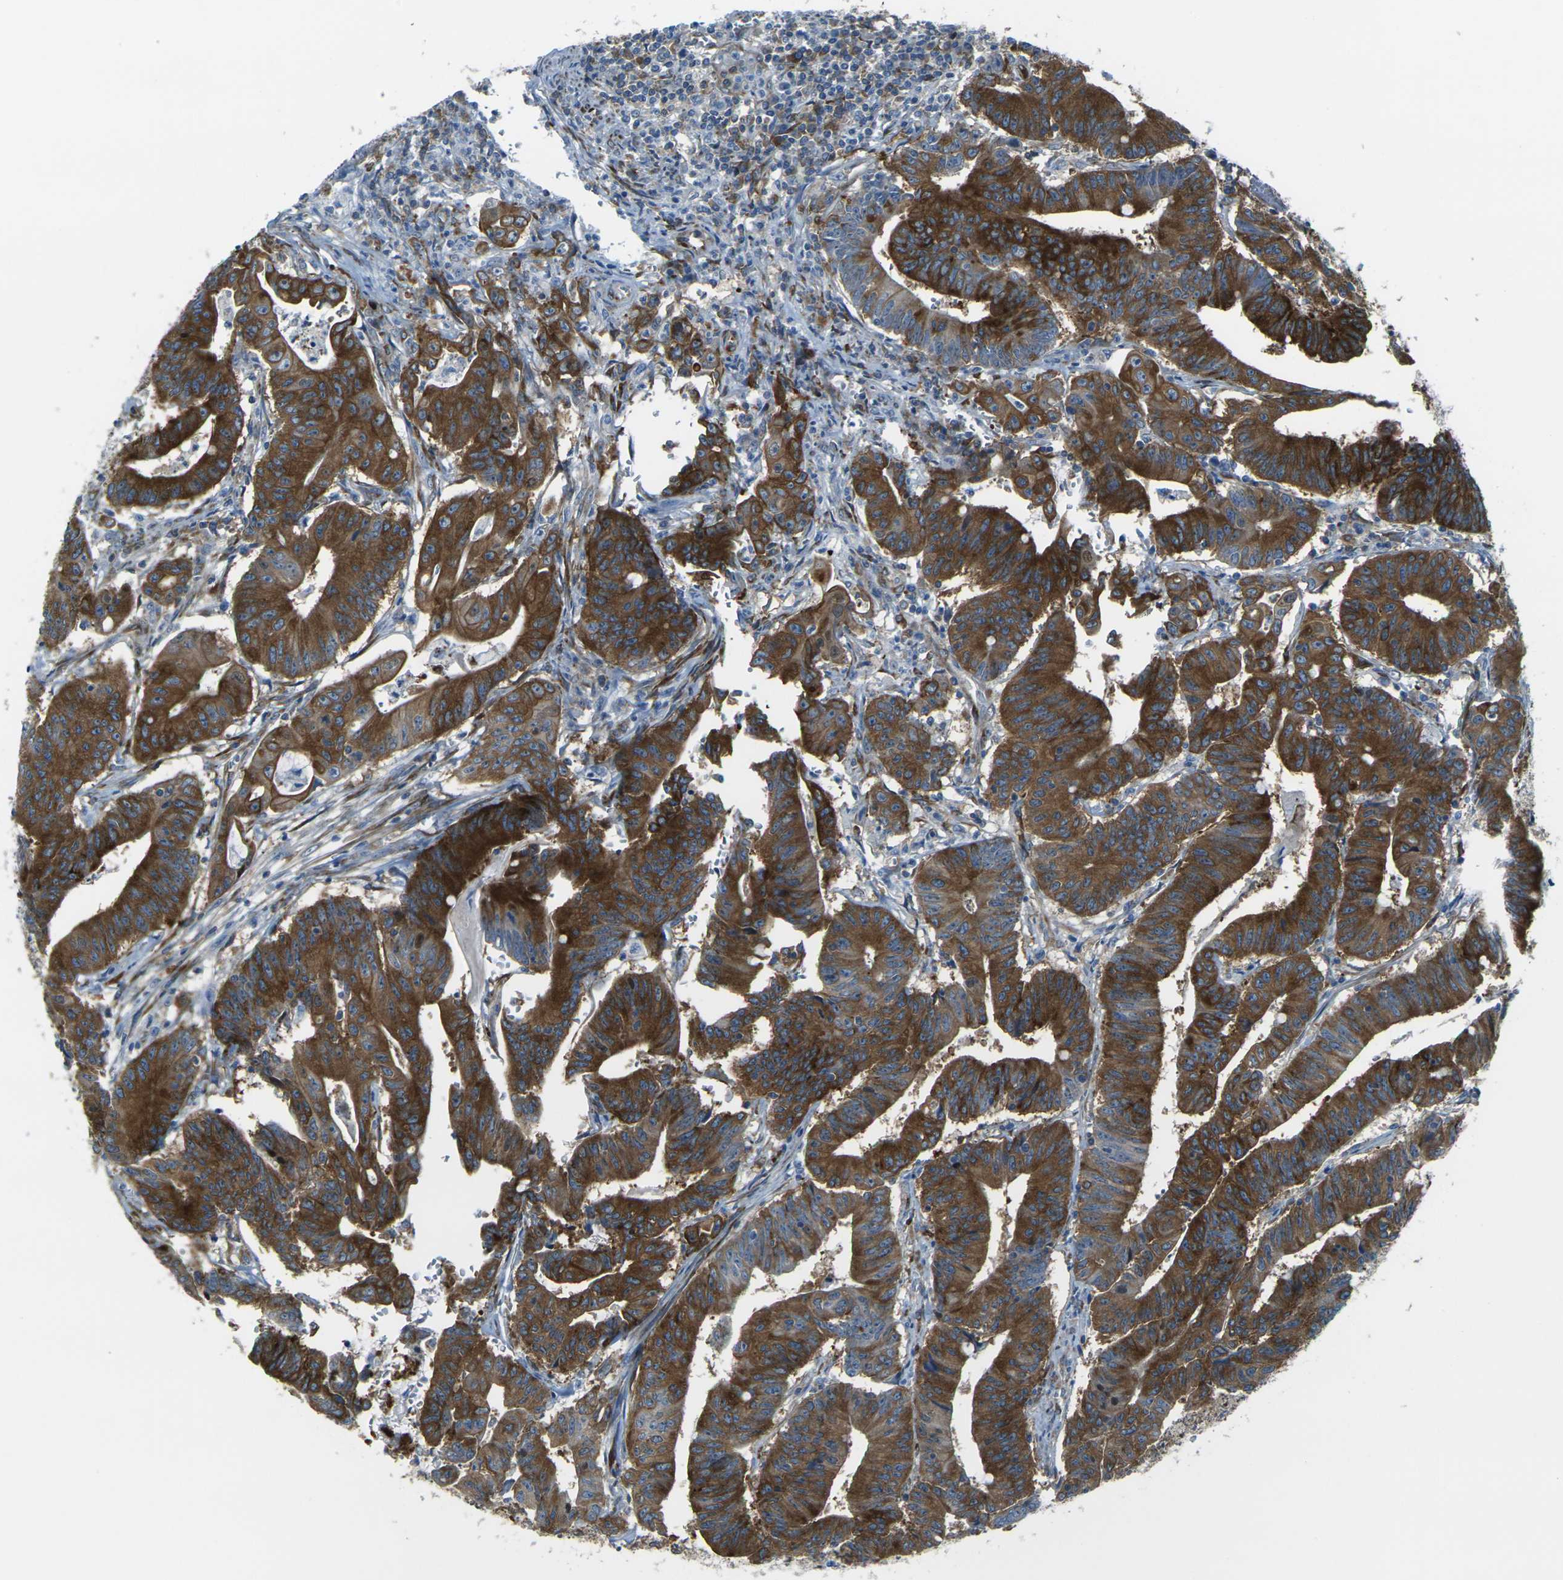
{"staining": {"intensity": "strong", "quantity": ">75%", "location": "cytoplasmic/membranous"}, "tissue": "colorectal cancer", "cell_type": "Tumor cells", "image_type": "cancer", "snomed": [{"axis": "morphology", "description": "Adenocarcinoma, NOS"}, {"axis": "topography", "description": "Colon"}], "caption": "Colorectal cancer stained with a brown dye demonstrates strong cytoplasmic/membranous positive staining in about >75% of tumor cells.", "gene": "CELSR2", "patient": {"sex": "male", "age": 45}}